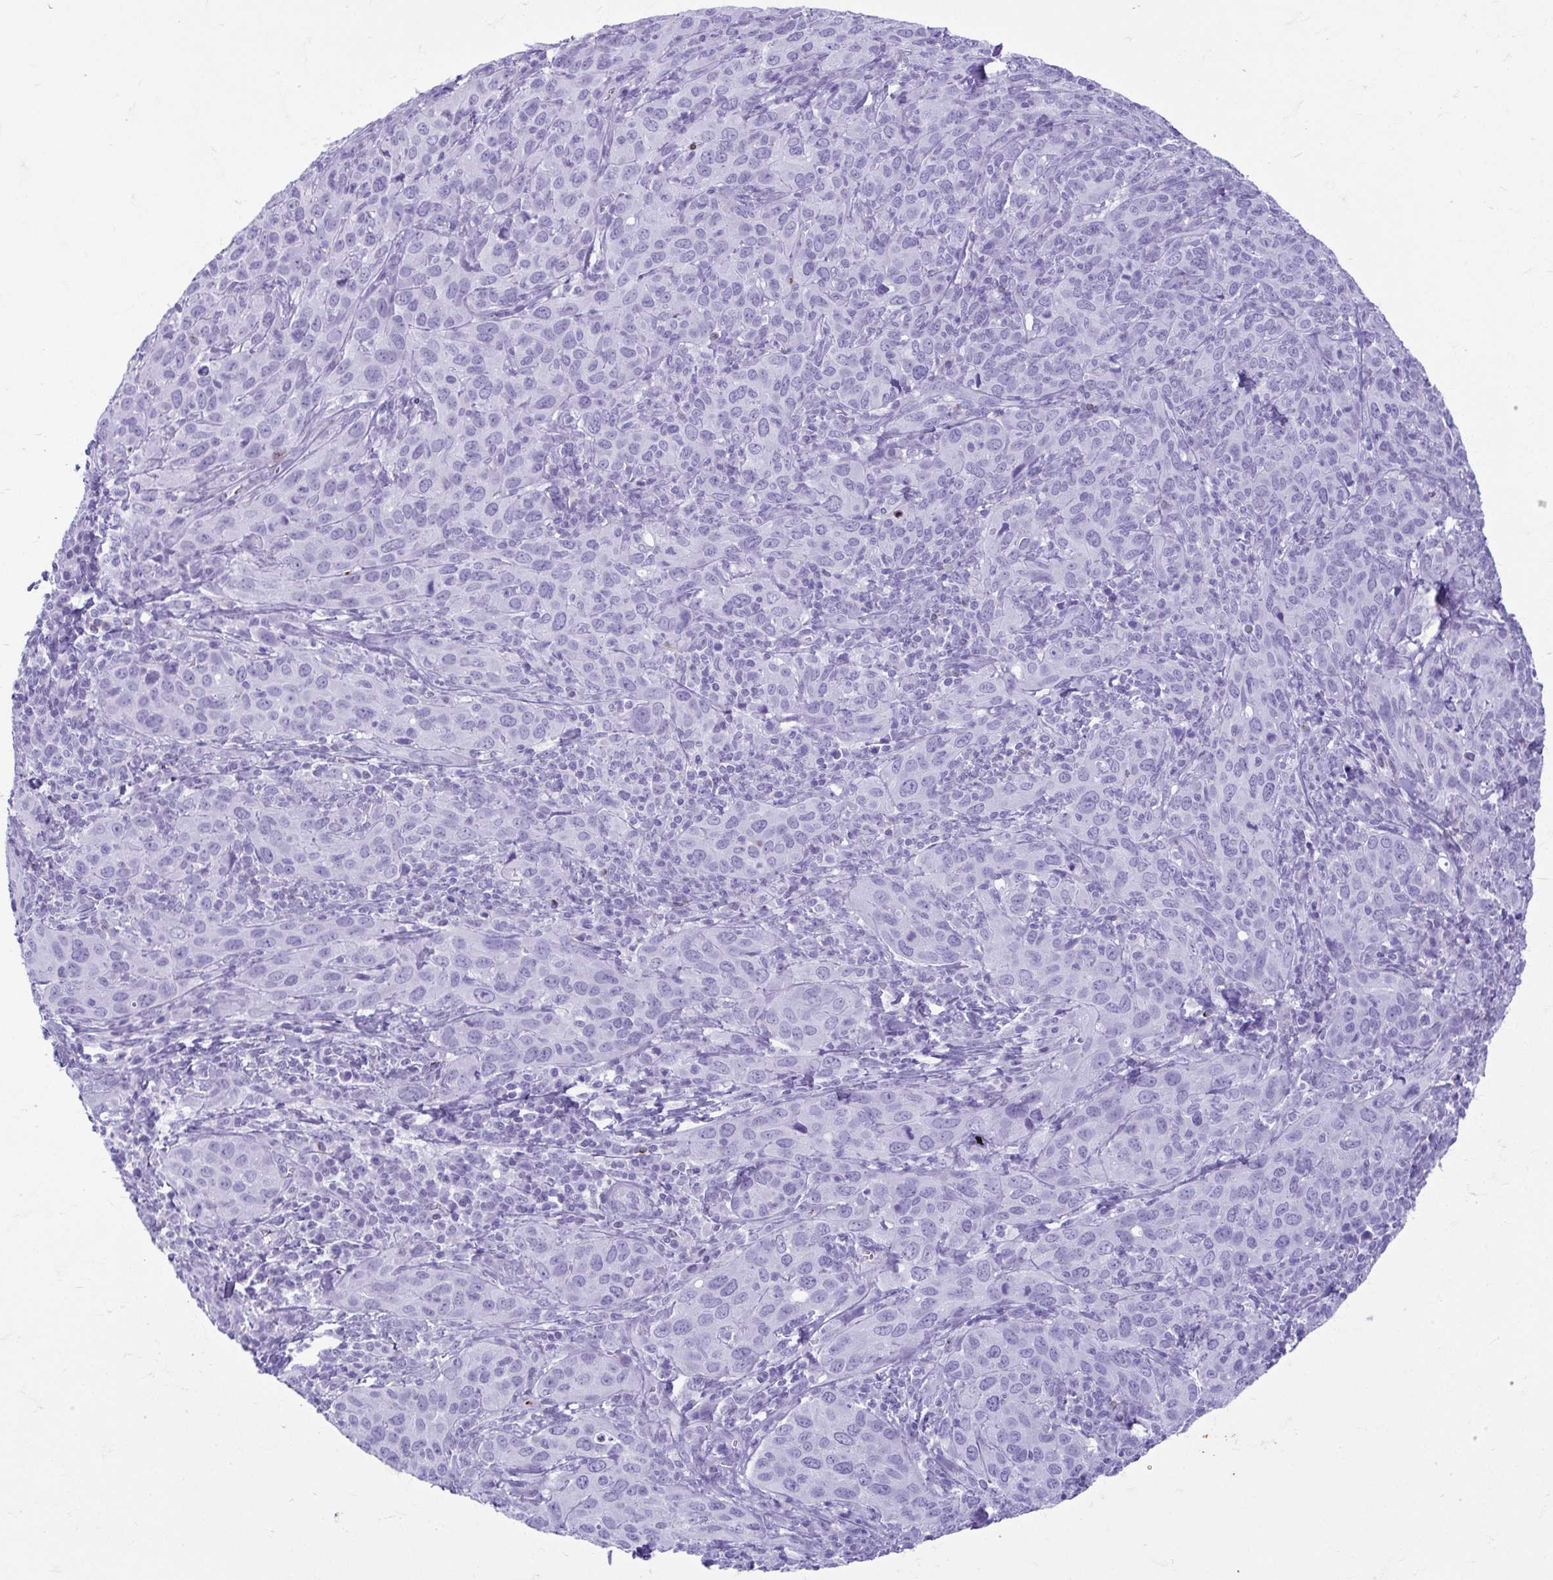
{"staining": {"intensity": "negative", "quantity": "none", "location": "none"}, "tissue": "cervical cancer", "cell_type": "Tumor cells", "image_type": "cancer", "snomed": [{"axis": "morphology", "description": "Normal tissue, NOS"}, {"axis": "morphology", "description": "Squamous cell carcinoma, NOS"}, {"axis": "topography", "description": "Cervix"}], "caption": "Cervical cancer was stained to show a protein in brown. There is no significant positivity in tumor cells. Nuclei are stained in blue.", "gene": "TCEAL3", "patient": {"sex": "female", "age": 51}}